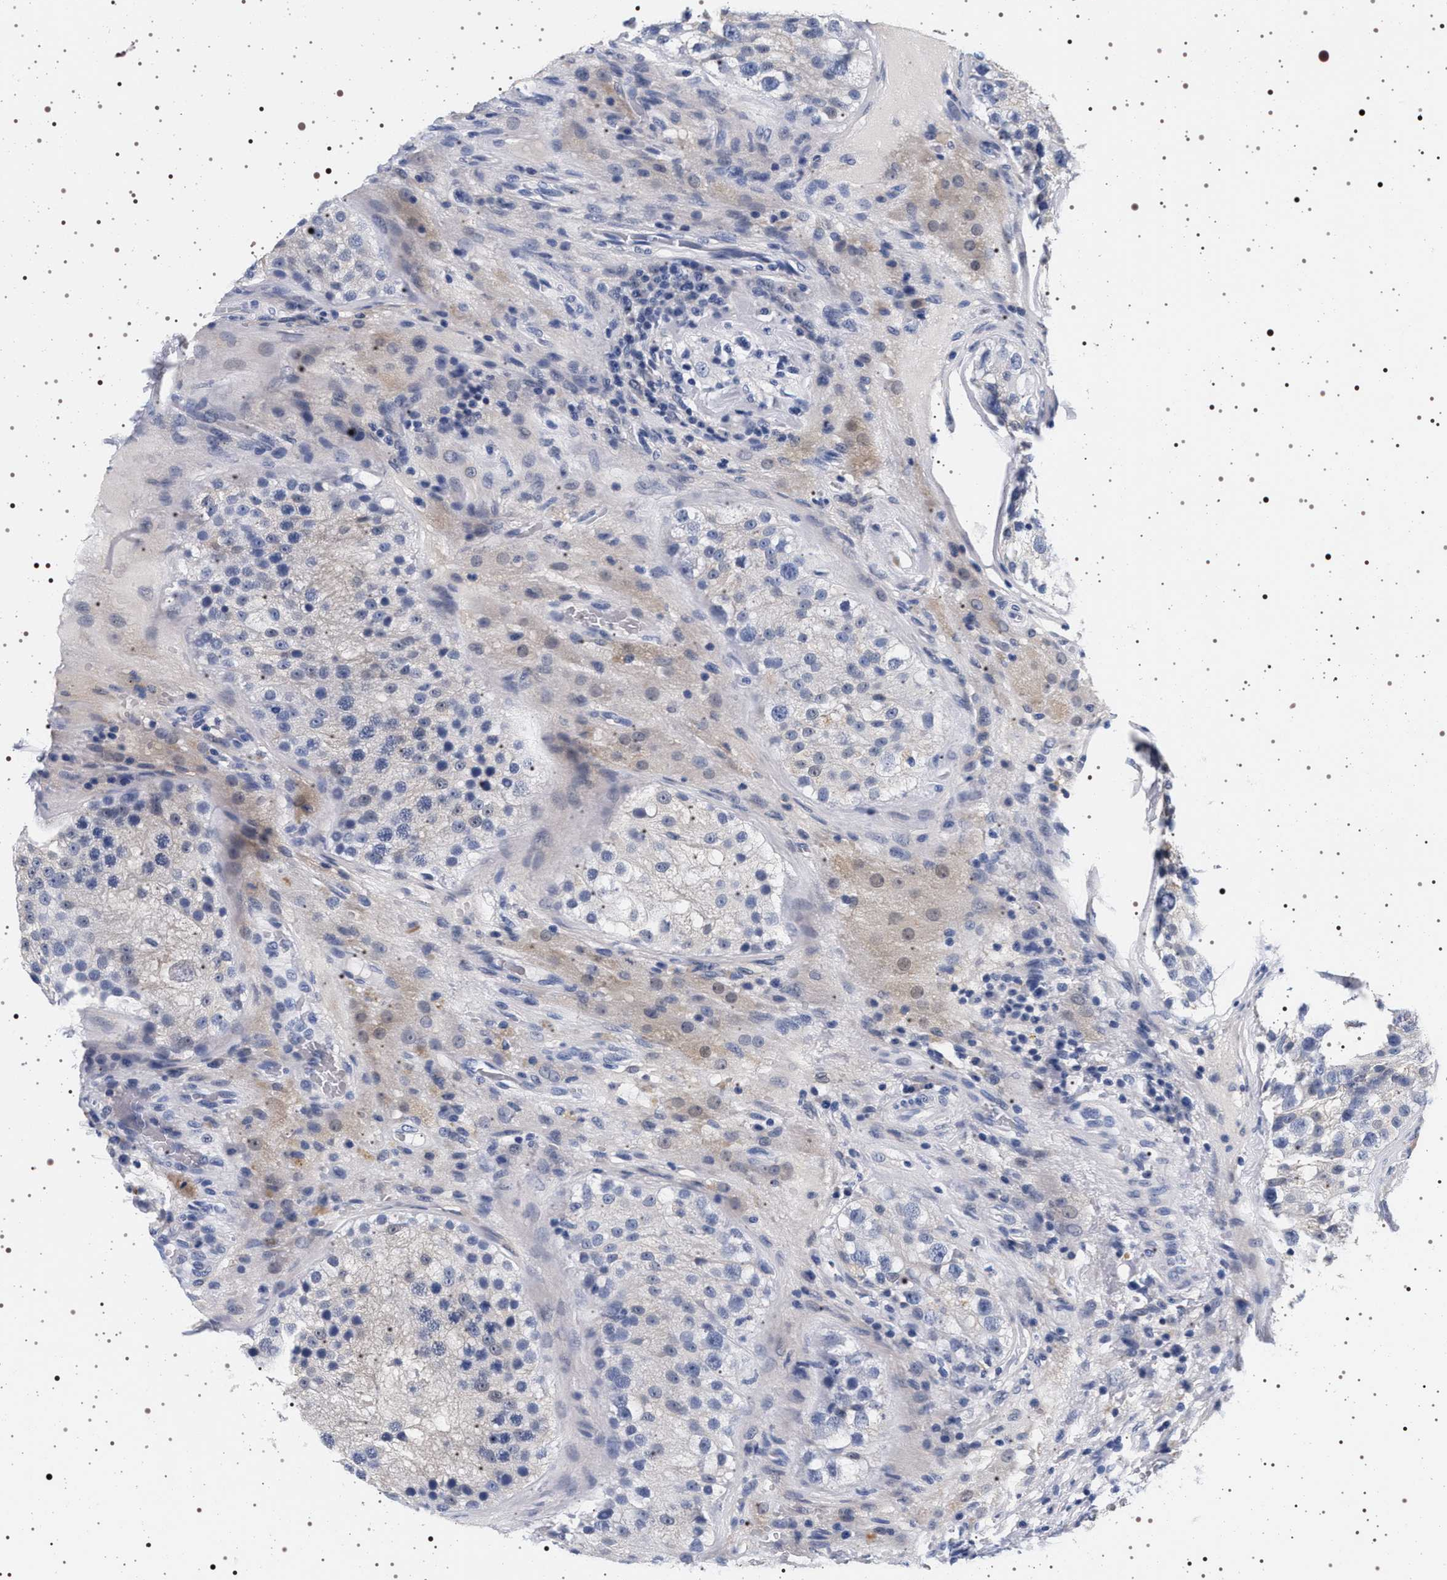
{"staining": {"intensity": "weak", "quantity": "<25%", "location": "cytoplasmic/membranous"}, "tissue": "testis", "cell_type": "Cells in seminiferous ducts", "image_type": "normal", "snomed": [{"axis": "morphology", "description": "Normal tissue, NOS"}, {"axis": "topography", "description": "Testis"}], "caption": "Protein analysis of unremarkable testis demonstrates no significant expression in cells in seminiferous ducts. The staining is performed using DAB (3,3'-diaminobenzidine) brown chromogen with nuclei counter-stained in using hematoxylin.", "gene": "MAPK10", "patient": {"sex": "male", "age": 26}}